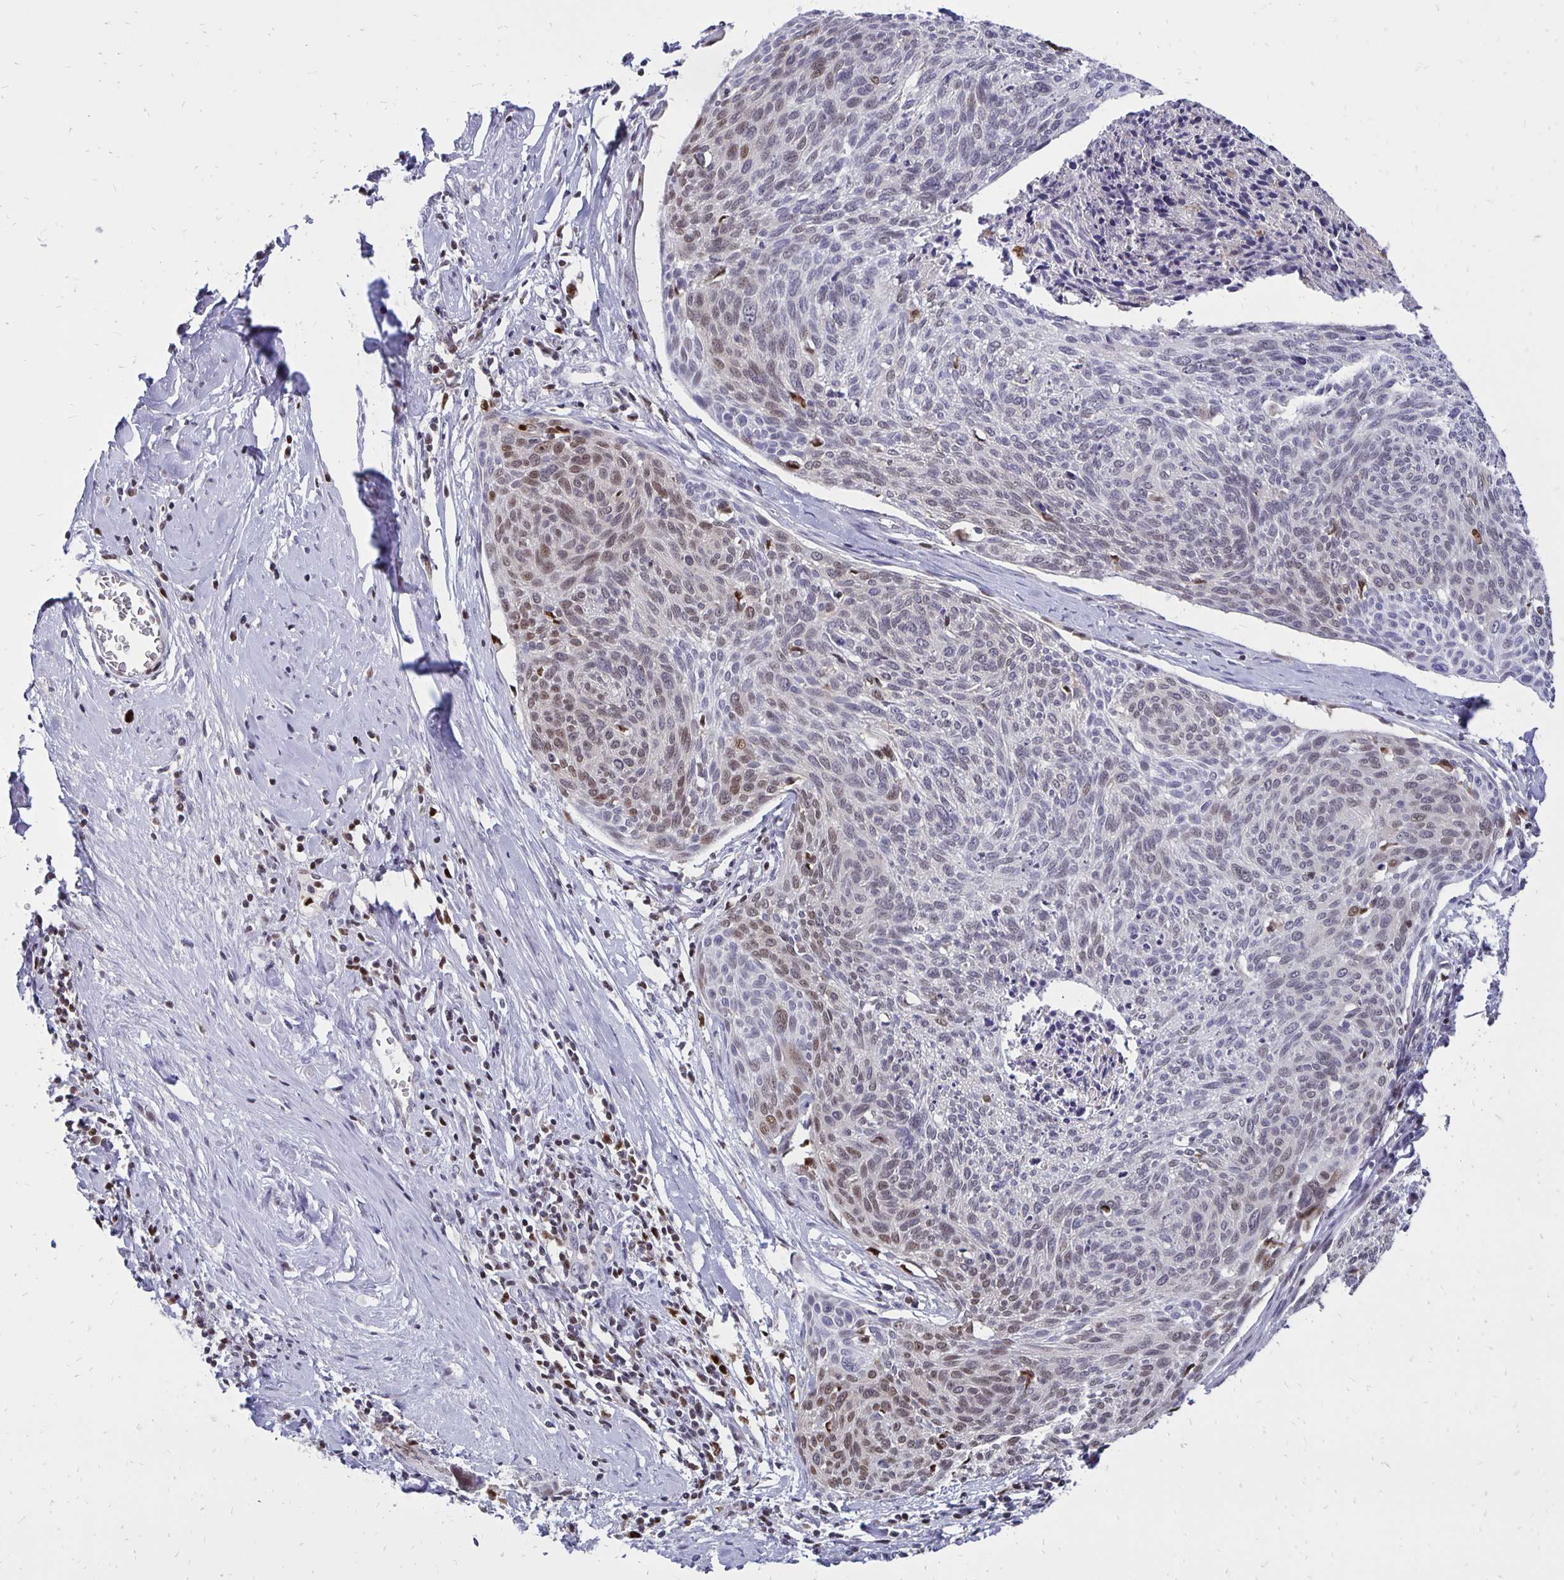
{"staining": {"intensity": "weak", "quantity": "<25%", "location": "nuclear"}, "tissue": "cervical cancer", "cell_type": "Tumor cells", "image_type": "cancer", "snomed": [{"axis": "morphology", "description": "Squamous cell carcinoma, NOS"}, {"axis": "topography", "description": "Cervix"}], "caption": "Tumor cells are negative for brown protein staining in cervical cancer (squamous cell carcinoma).", "gene": "DCK", "patient": {"sex": "female", "age": 49}}